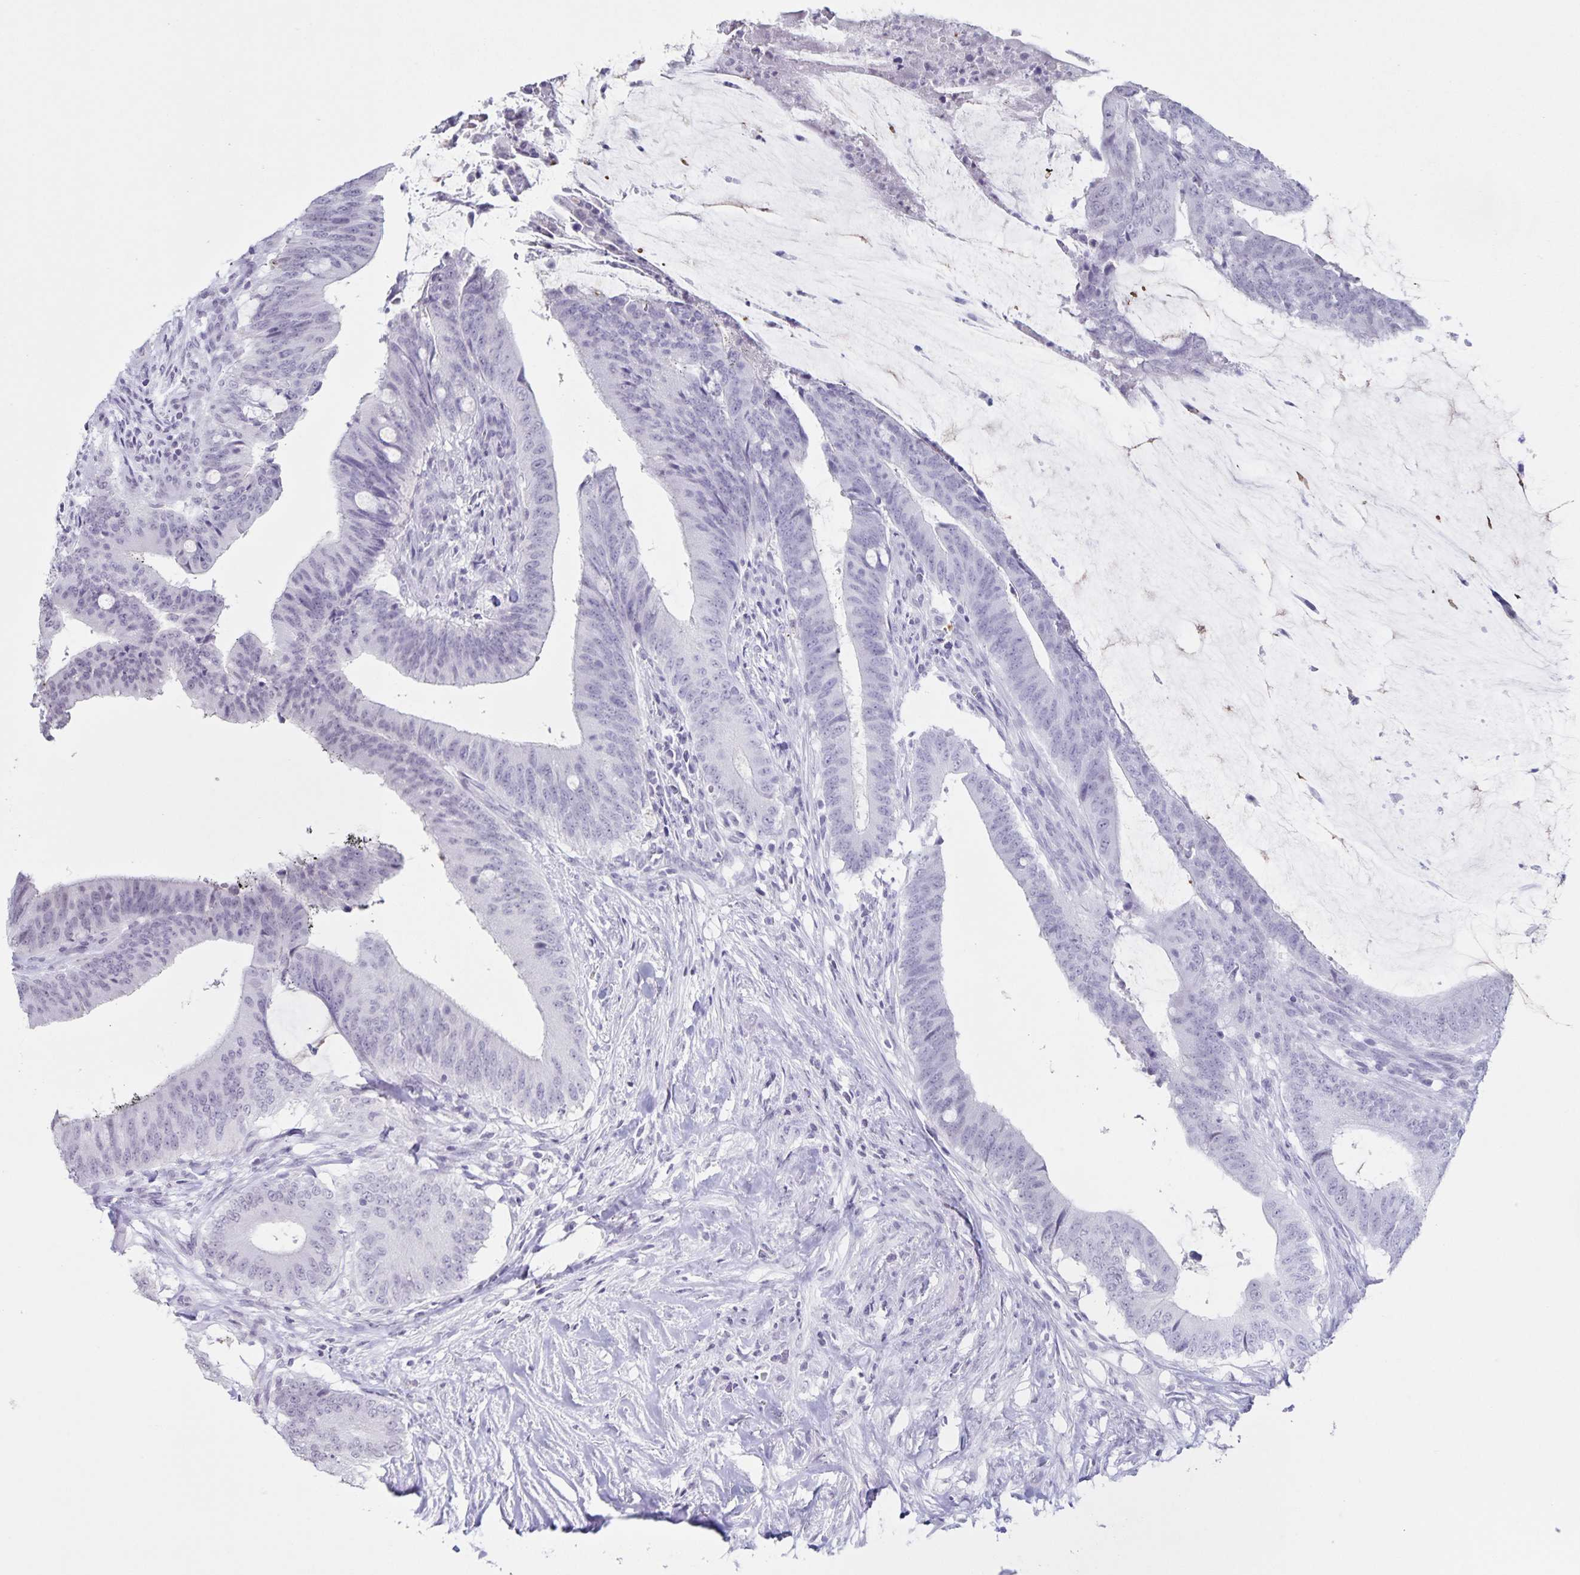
{"staining": {"intensity": "negative", "quantity": "none", "location": "none"}, "tissue": "colorectal cancer", "cell_type": "Tumor cells", "image_type": "cancer", "snomed": [{"axis": "morphology", "description": "Adenocarcinoma, NOS"}, {"axis": "topography", "description": "Colon"}], "caption": "Immunohistochemistry photomicrograph of human colorectal adenocarcinoma stained for a protein (brown), which exhibits no positivity in tumor cells.", "gene": "LCE6A", "patient": {"sex": "female", "age": 43}}